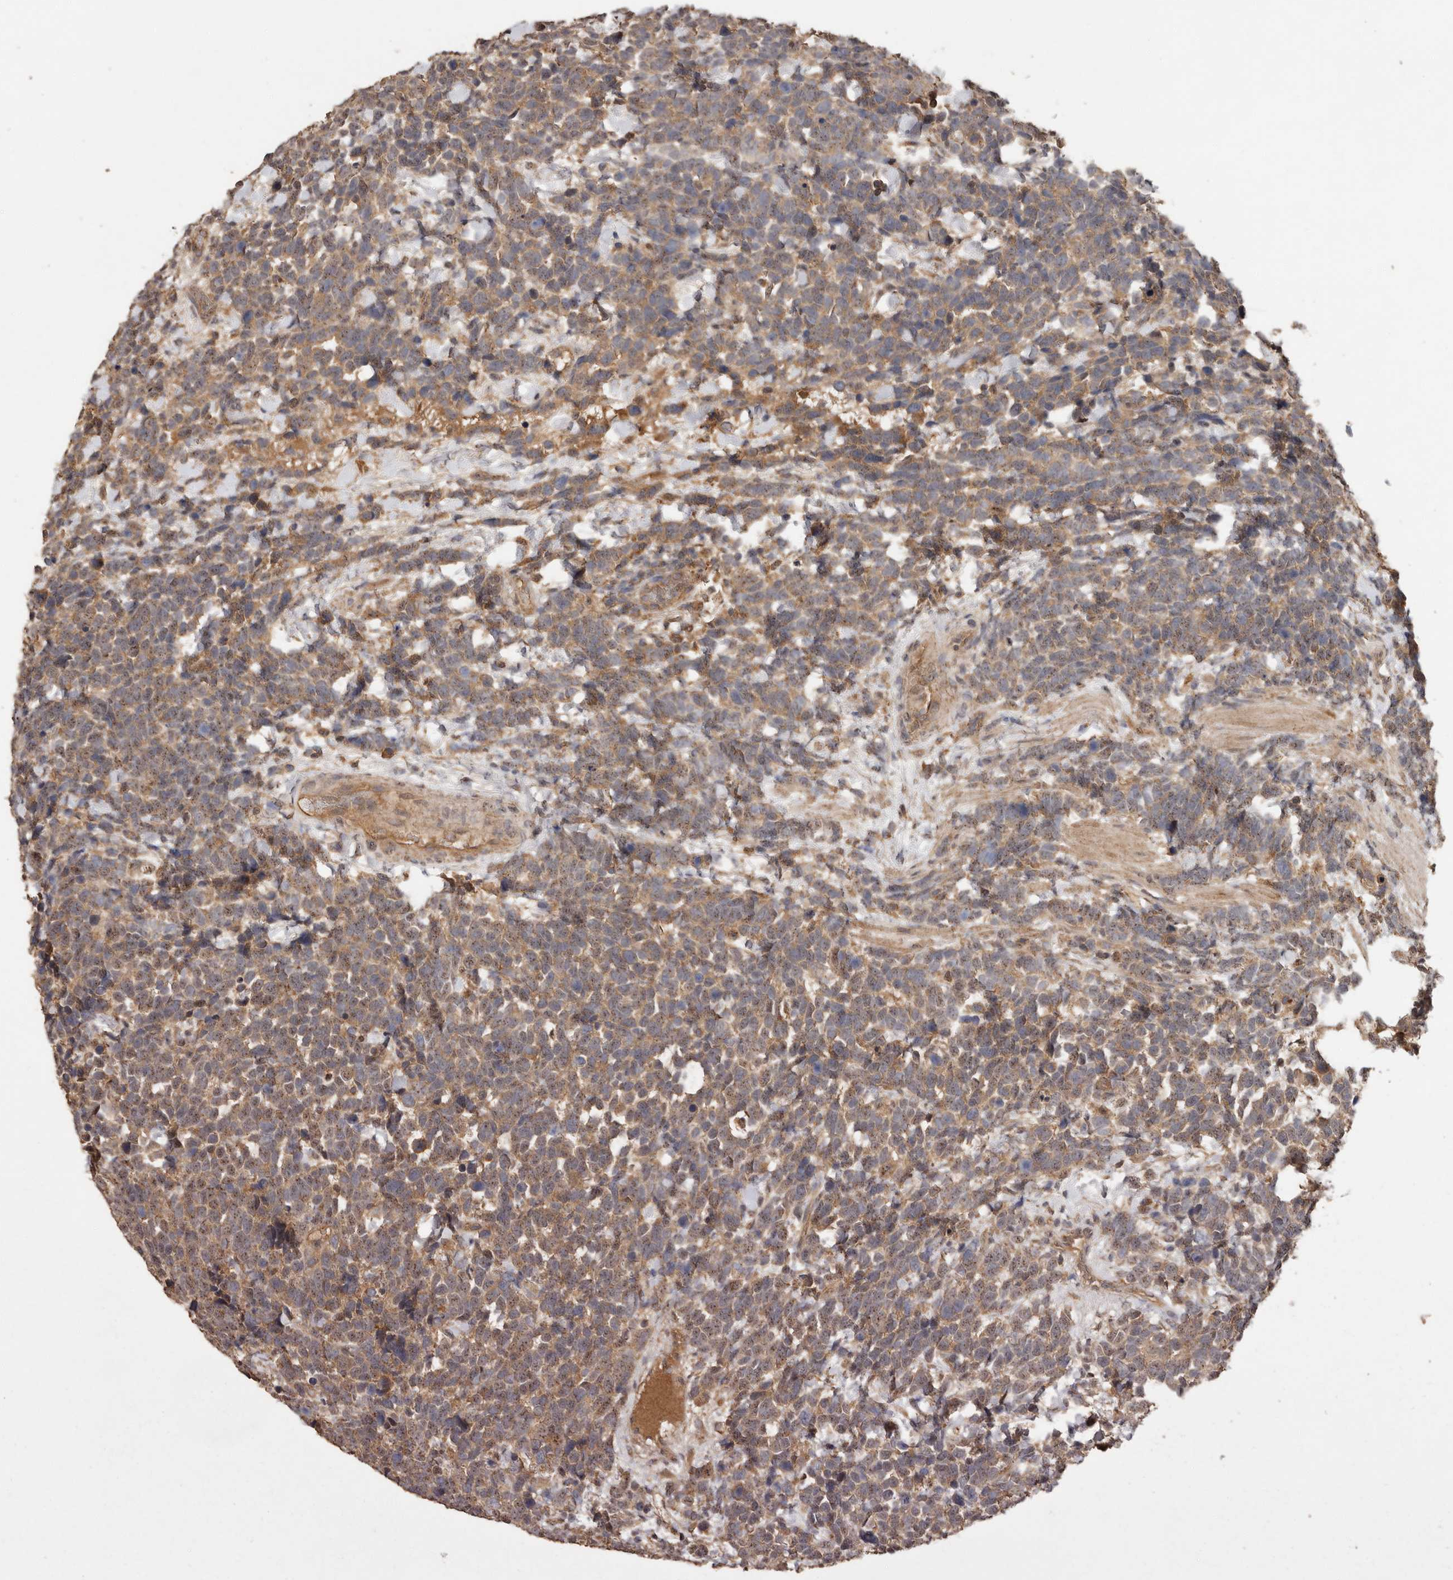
{"staining": {"intensity": "moderate", "quantity": ">75%", "location": "cytoplasmic/membranous"}, "tissue": "urothelial cancer", "cell_type": "Tumor cells", "image_type": "cancer", "snomed": [{"axis": "morphology", "description": "Urothelial carcinoma, High grade"}, {"axis": "topography", "description": "Urinary bladder"}], "caption": "Tumor cells show medium levels of moderate cytoplasmic/membranous positivity in approximately >75% of cells in high-grade urothelial carcinoma. (DAB (3,3'-diaminobenzidine) = brown stain, brightfield microscopy at high magnification).", "gene": "RWDD1", "patient": {"sex": "female", "age": 82}}